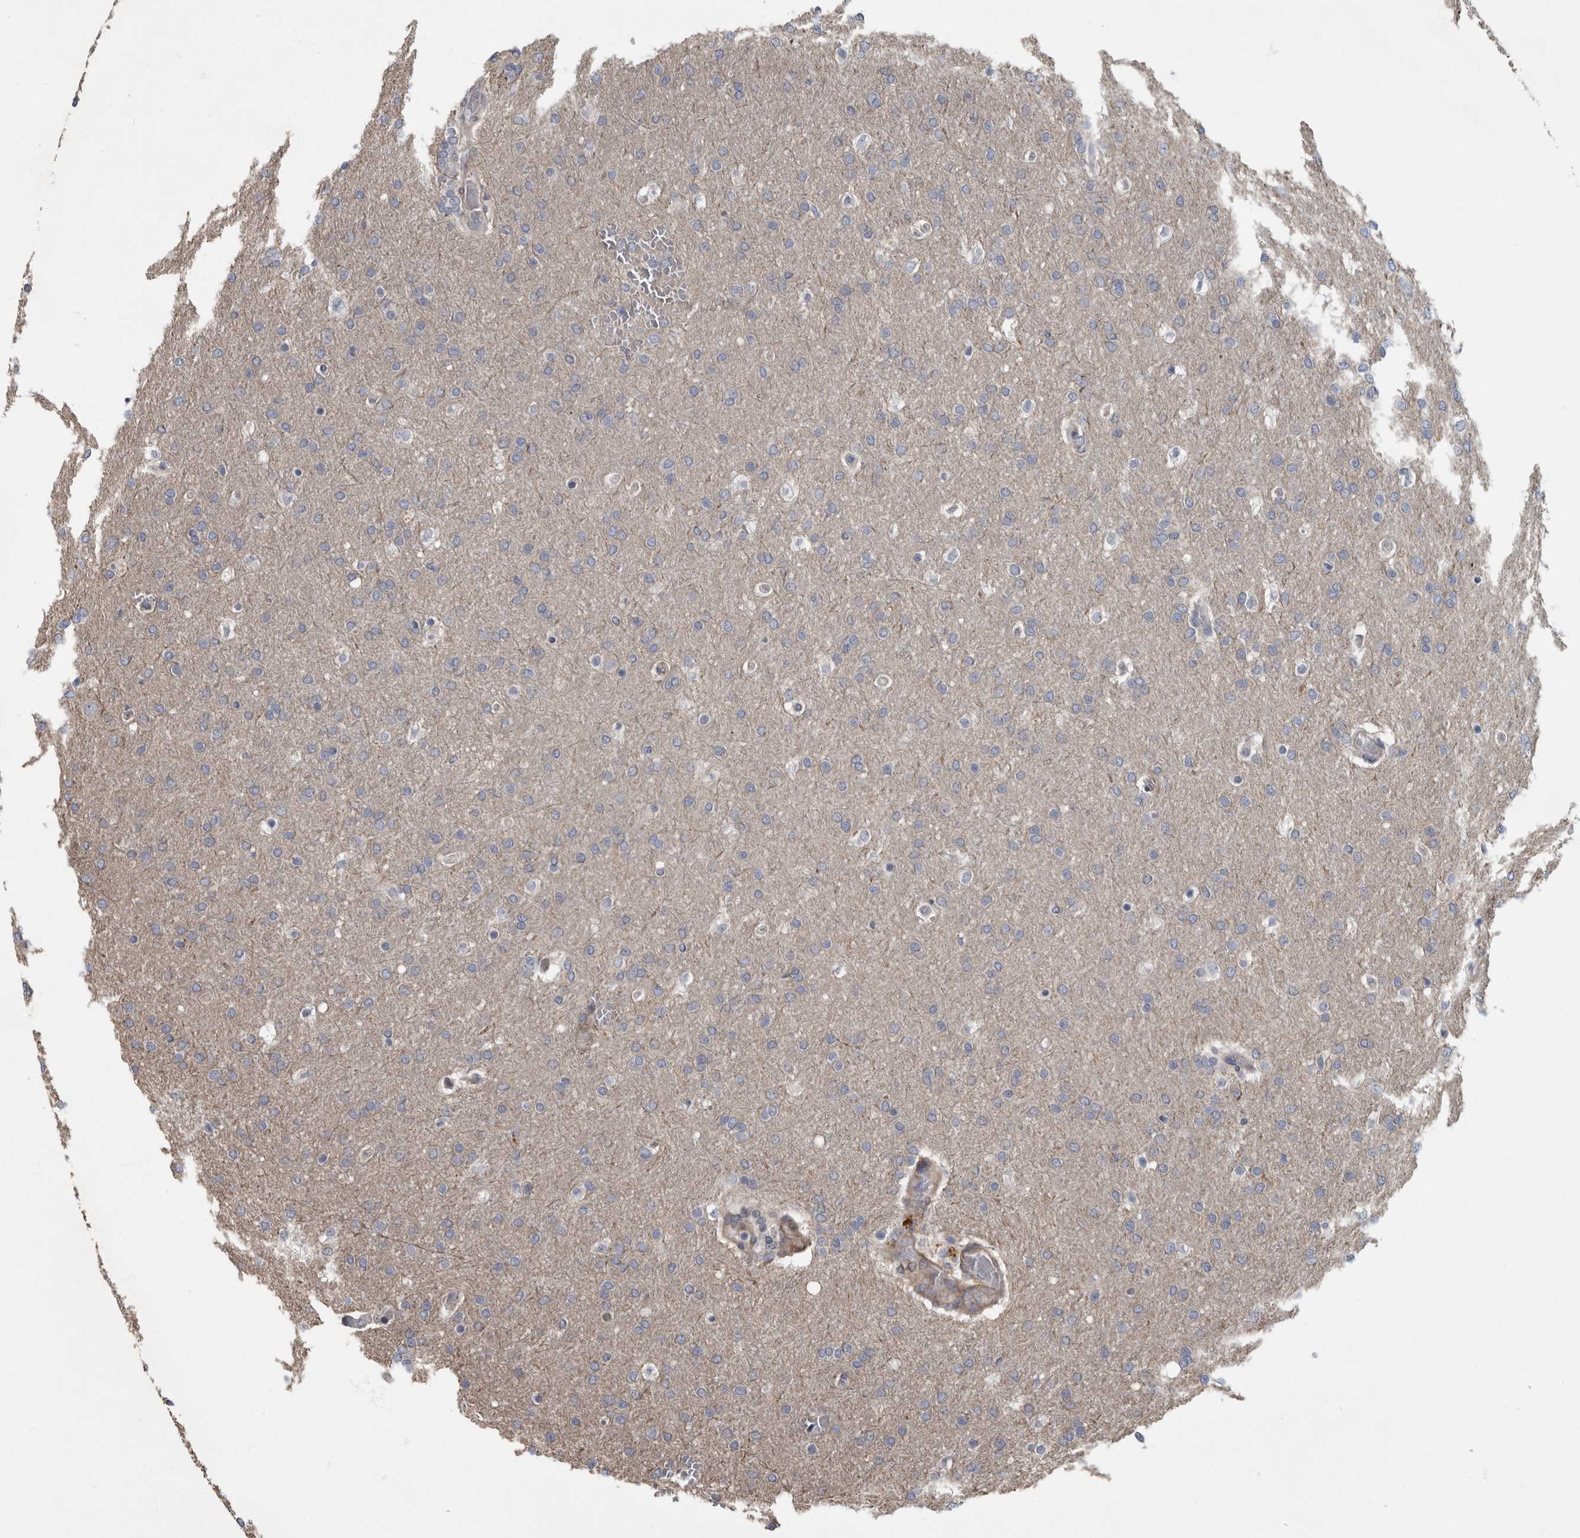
{"staining": {"intensity": "negative", "quantity": "none", "location": "none"}, "tissue": "glioma", "cell_type": "Tumor cells", "image_type": "cancer", "snomed": [{"axis": "morphology", "description": "Glioma, malignant, Low grade"}, {"axis": "topography", "description": "Brain"}], "caption": "Immunohistochemistry of low-grade glioma (malignant) demonstrates no staining in tumor cells.", "gene": "PDE7A", "patient": {"sex": "female", "age": 37}}